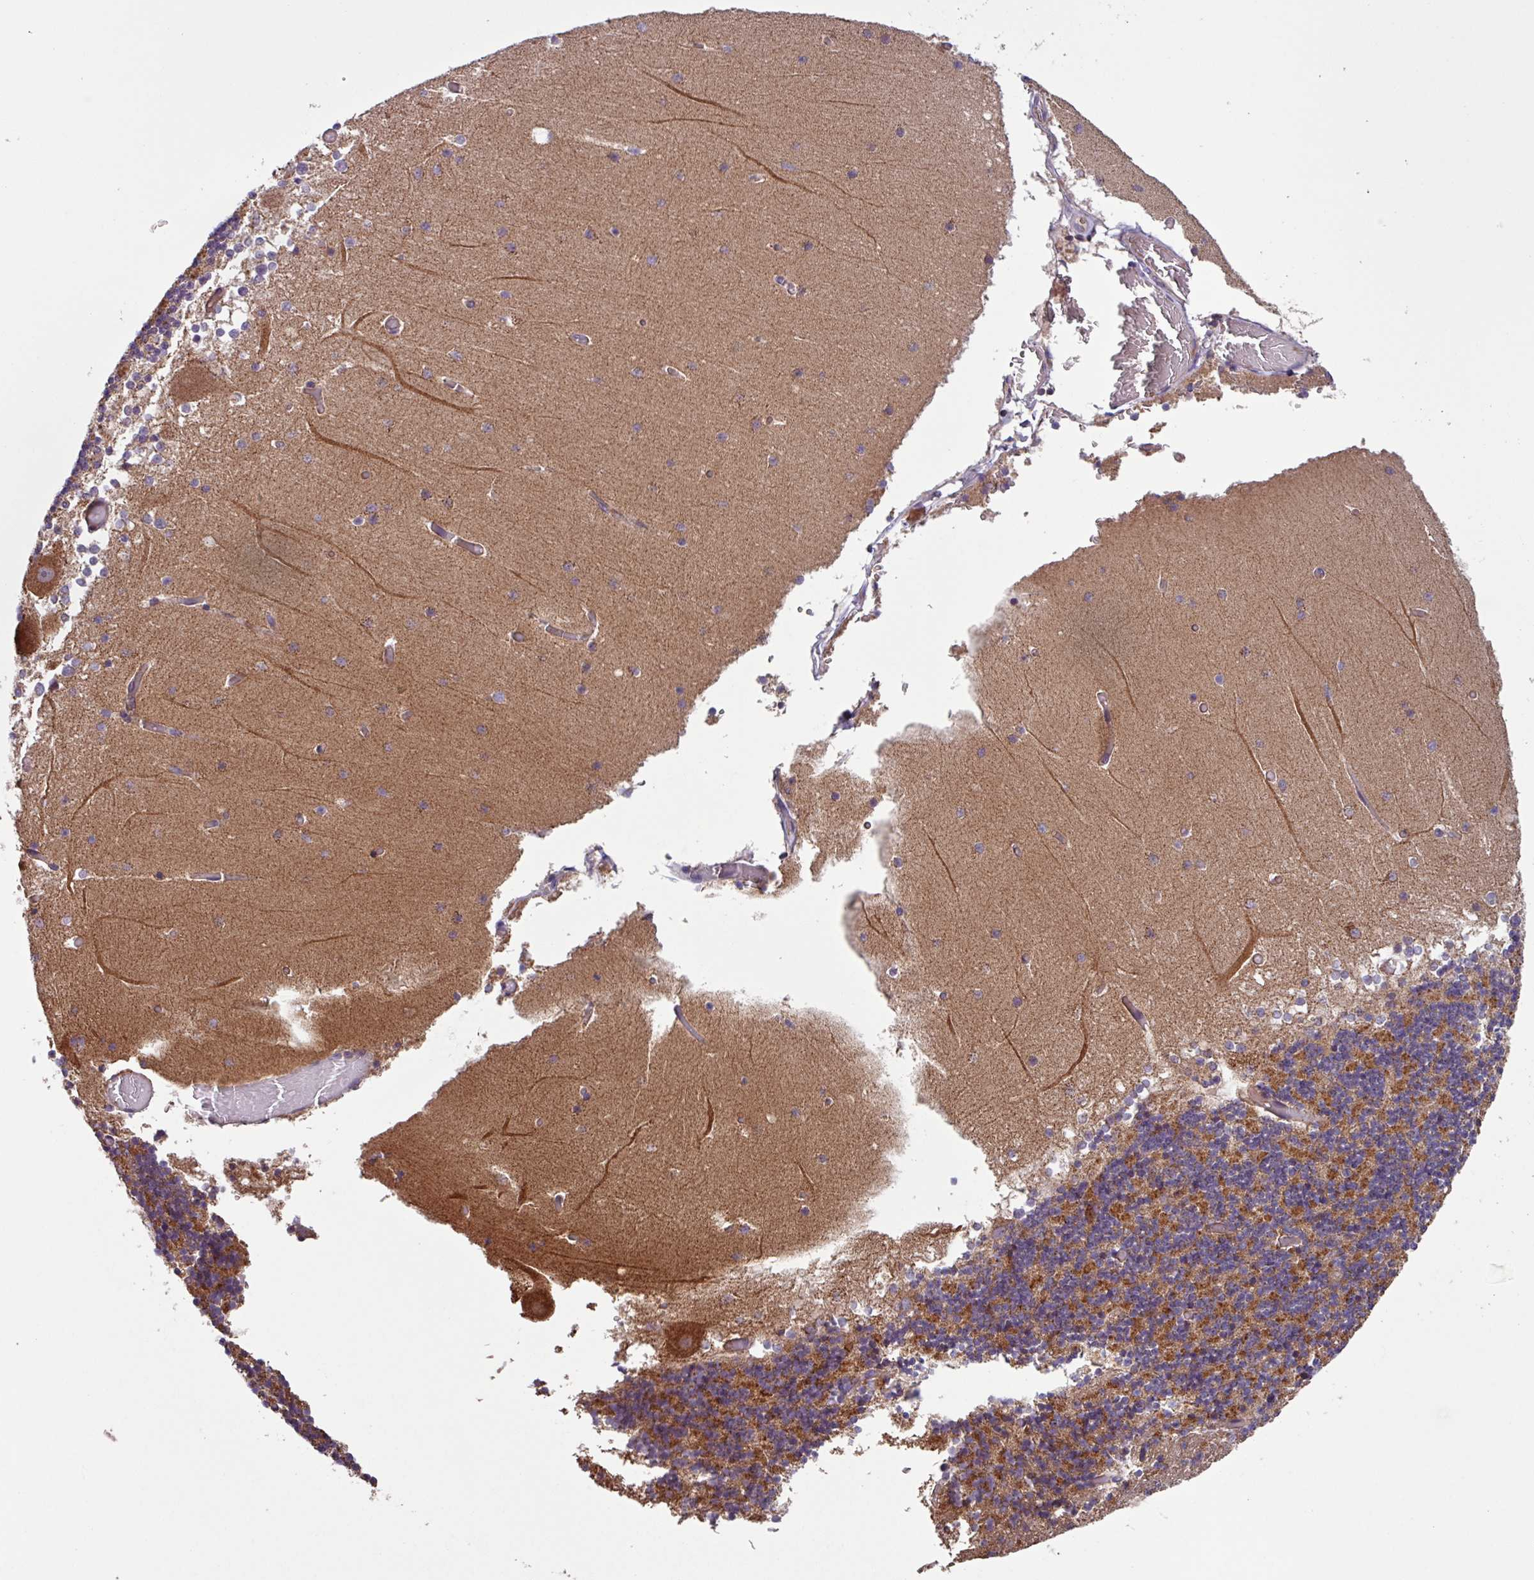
{"staining": {"intensity": "moderate", "quantity": ">75%", "location": "cytoplasmic/membranous"}, "tissue": "cerebellum", "cell_type": "Cells in granular layer", "image_type": "normal", "snomed": [{"axis": "morphology", "description": "Normal tissue, NOS"}, {"axis": "topography", "description": "Cerebellum"}], "caption": "Human cerebellum stained with a protein marker reveals moderate staining in cells in granular layer.", "gene": "PLEKHD1", "patient": {"sex": "female", "age": 28}}